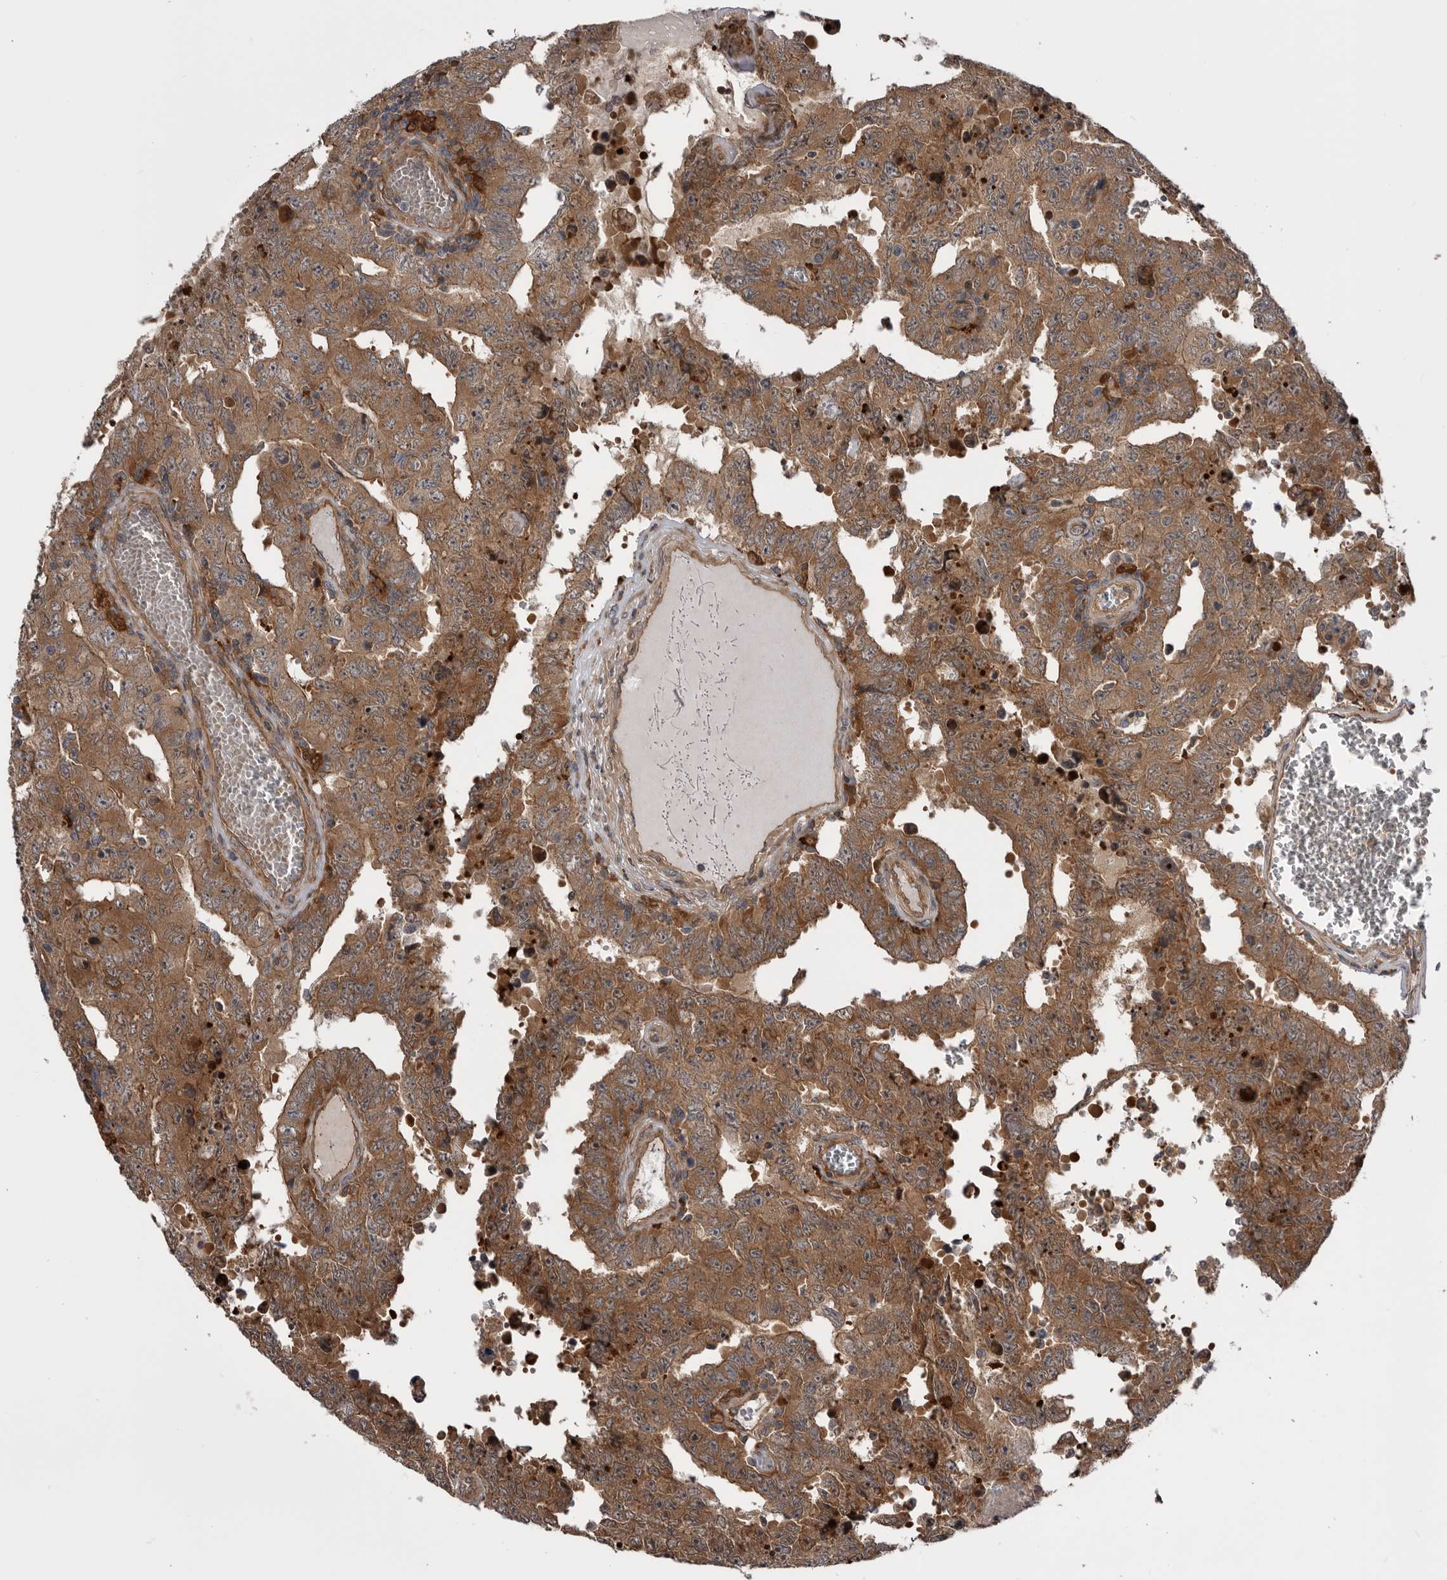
{"staining": {"intensity": "moderate", "quantity": ">75%", "location": "cytoplasmic/membranous"}, "tissue": "testis cancer", "cell_type": "Tumor cells", "image_type": "cancer", "snomed": [{"axis": "morphology", "description": "Carcinoma, Embryonal, NOS"}, {"axis": "topography", "description": "Testis"}], "caption": "Immunohistochemistry (IHC) of testis cancer shows medium levels of moderate cytoplasmic/membranous positivity in about >75% of tumor cells. (DAB IHC, brown staining for protein, blue staining for nuclei).", "gene": "RAB3GAP2", "patient": {"sex": "male", "age": 26}}